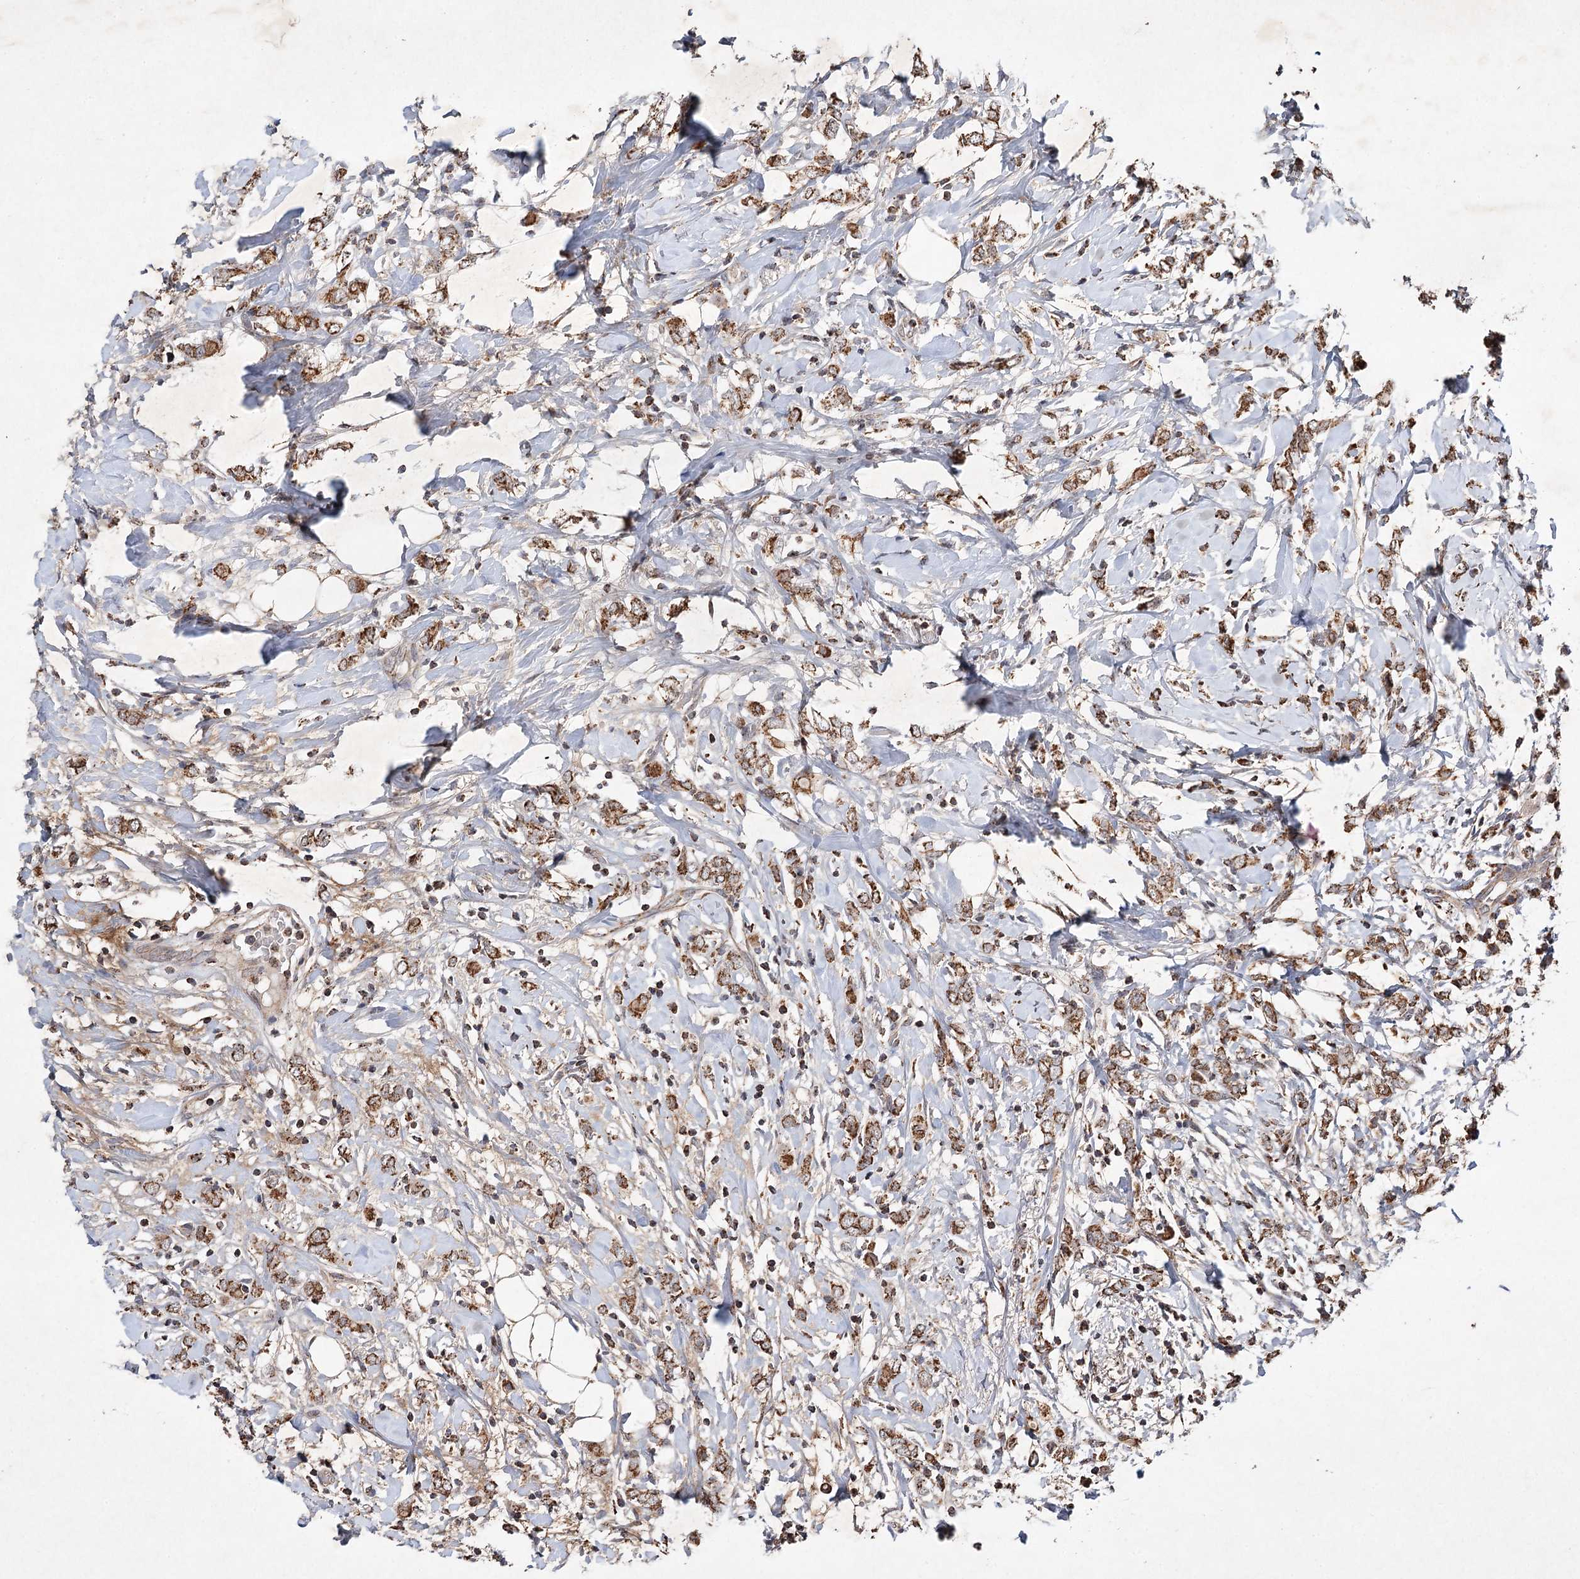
{"staining": {"intensity": "moderate", "quantity": ">75%", "location": "cytoplasmic/membranous"}, "tissue": "breast cancer", "cell_type": "Tumor cells", "image_type": "cancer", "snomed": [{"axis": "morphology", "description": "Normal tissue, NOS"}, {"axis": "morphology", "description": "Lobular carcinoma"}, {"axis": "topography", "description": "Breast"}], "caption": "Protein positivity by immunohistochemistry exhibits moderate cytoplasmic/membranous staining in approximately >75% of tumor cells in breast cancer (lobular carcinoma).", "gene": "PIK3CB", "patient": {"sex": "female", "age": 47}}